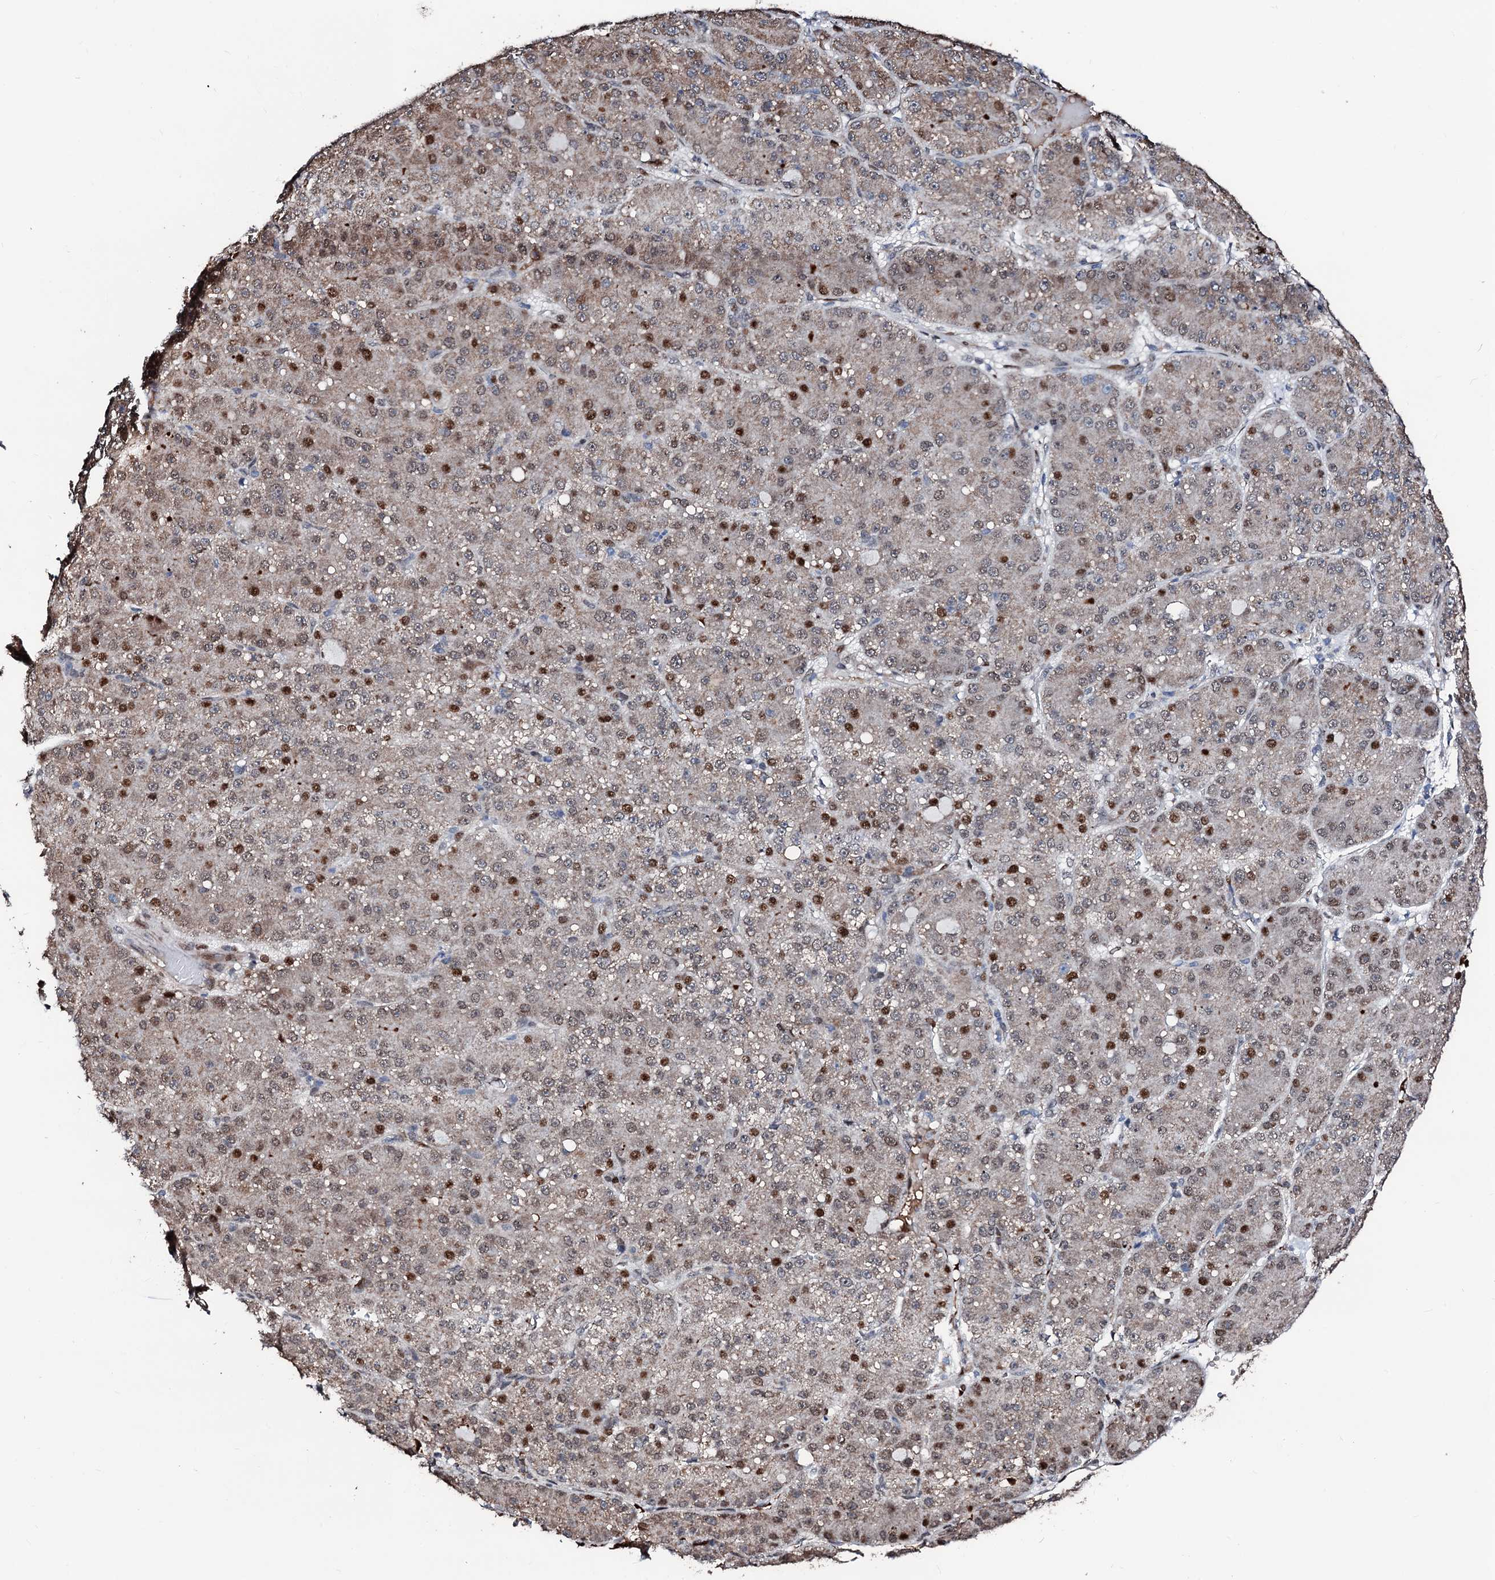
{"staining": {"intensity": "moderate", "quantity": "25%-75%", "location": "cytoplasmic/membranous,nuclear"}, "tissue": "liver cancer", "cell_type": "Tumor cells", "image_type": "cancer", "snomed": [{"axis": "morphology", "description": "Carcinoma, Hepatocellular, NOS"}, {"axis": "topography", "description": "Liver"}], "caption": "Immunohistochemistry (IHC) histopathology image of neoplastic tissue: human liver cancer stained using IHC reveals medium levels of moderate protein expression localized specifically in the cytoplasmic/membranous and nuclear of tumor cells, appearing as a cytoplasmic/membranous and nuclear brown color.", "gene": "KIF18A", "patient": {"sex": "male", "age": 67}}